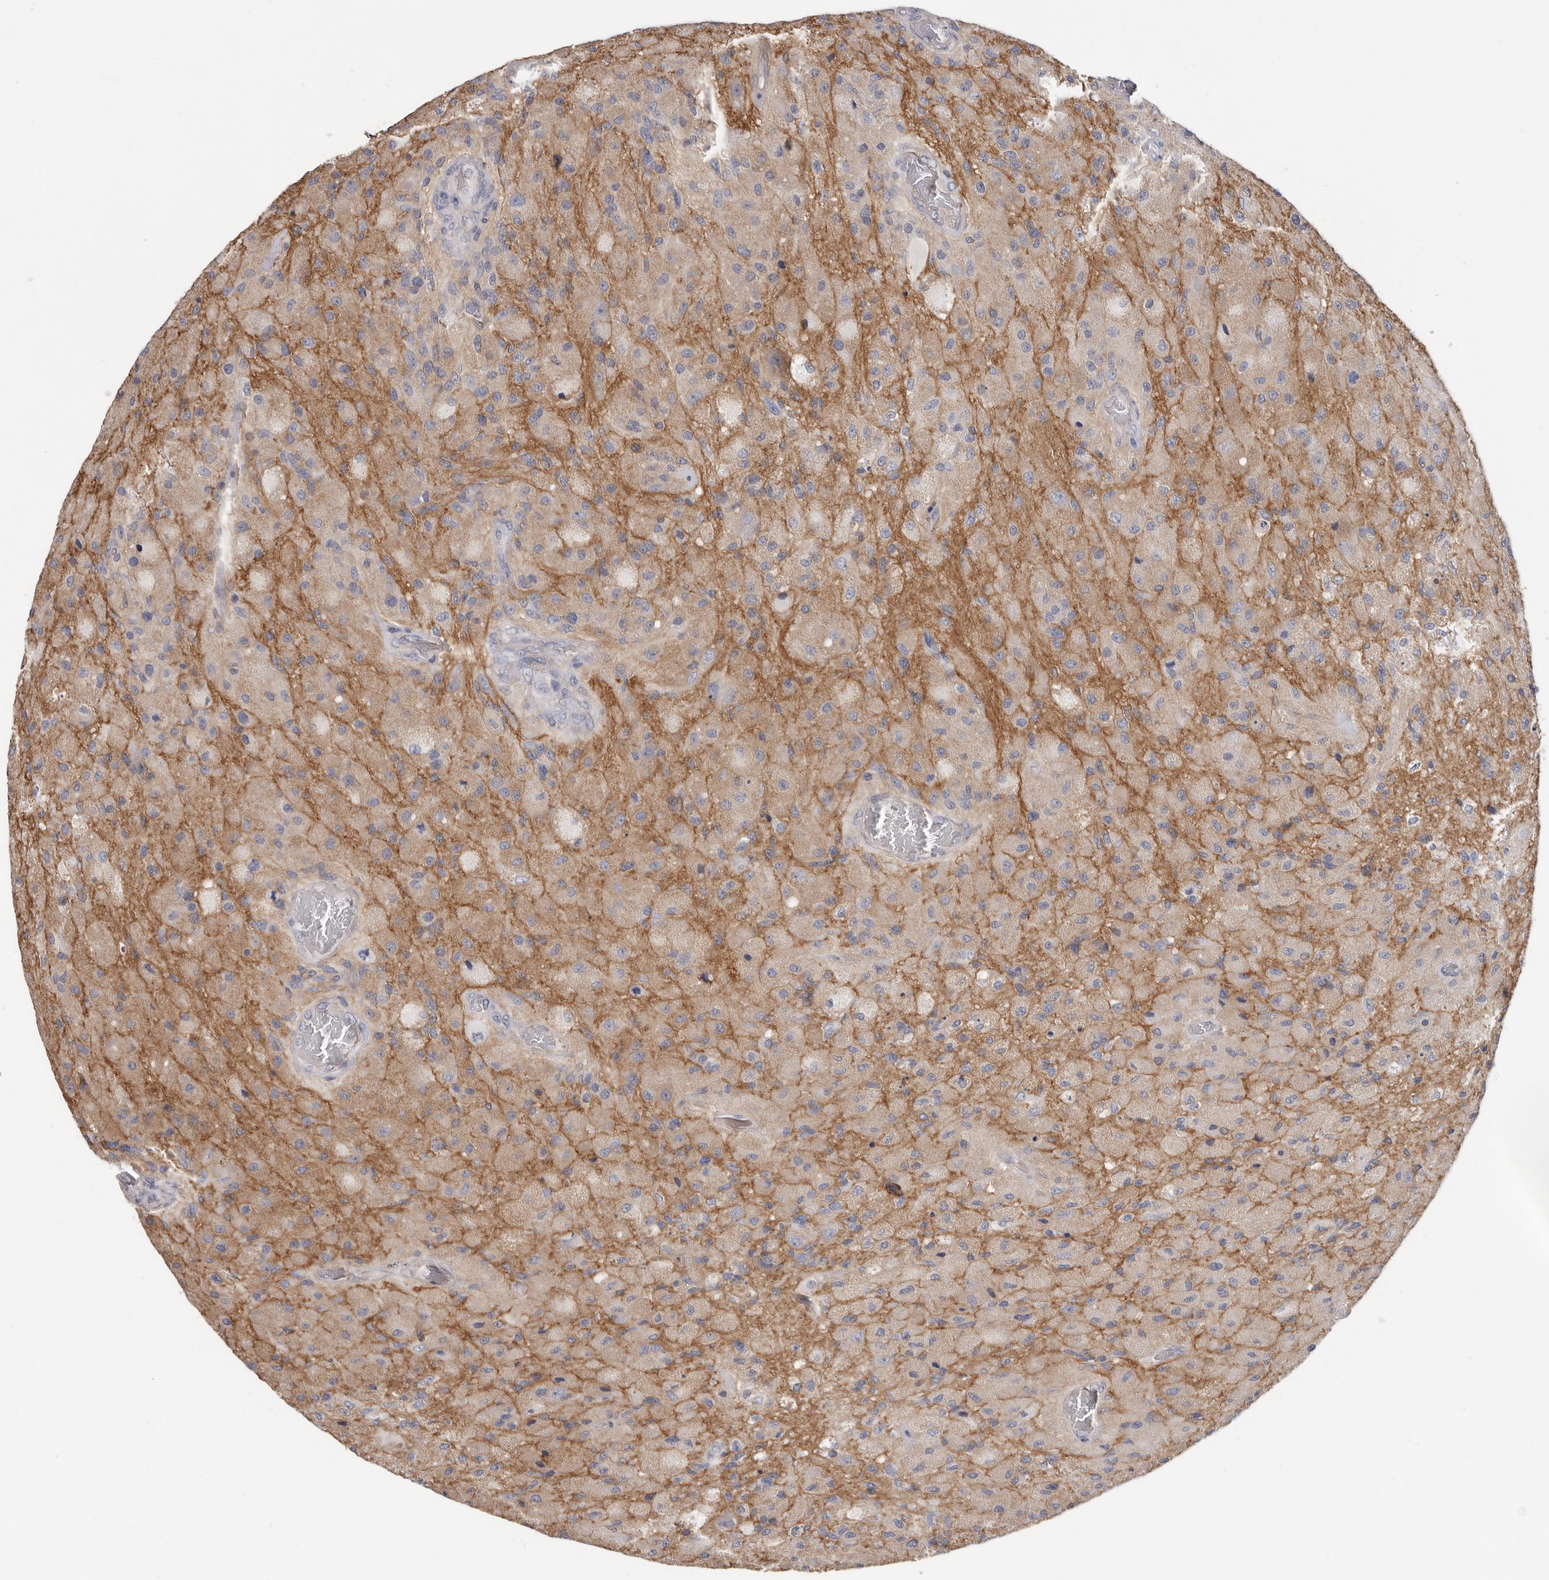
{"staining": {"intensity": "weak", "quantity": "<25%", "location": "cytoplasmic/membranous"}, "tissue": "glioma", "cell_type": "Tumor cells", "image_type": "cancer", "snomed": [{"axis": "morphology", "description": "Normal tissue, NOS"}, {"axis": "morphology", "description": "Glioma, malignant, High grade"}, {"axis": "topography", "description": "Cerebral cortex"}], "caption": "Human glioma stained for a protein using IHC demonstrates no staining in tumor cells.", "gene": "WDTC1", "patient": {"sex": "male", "age": 77}}